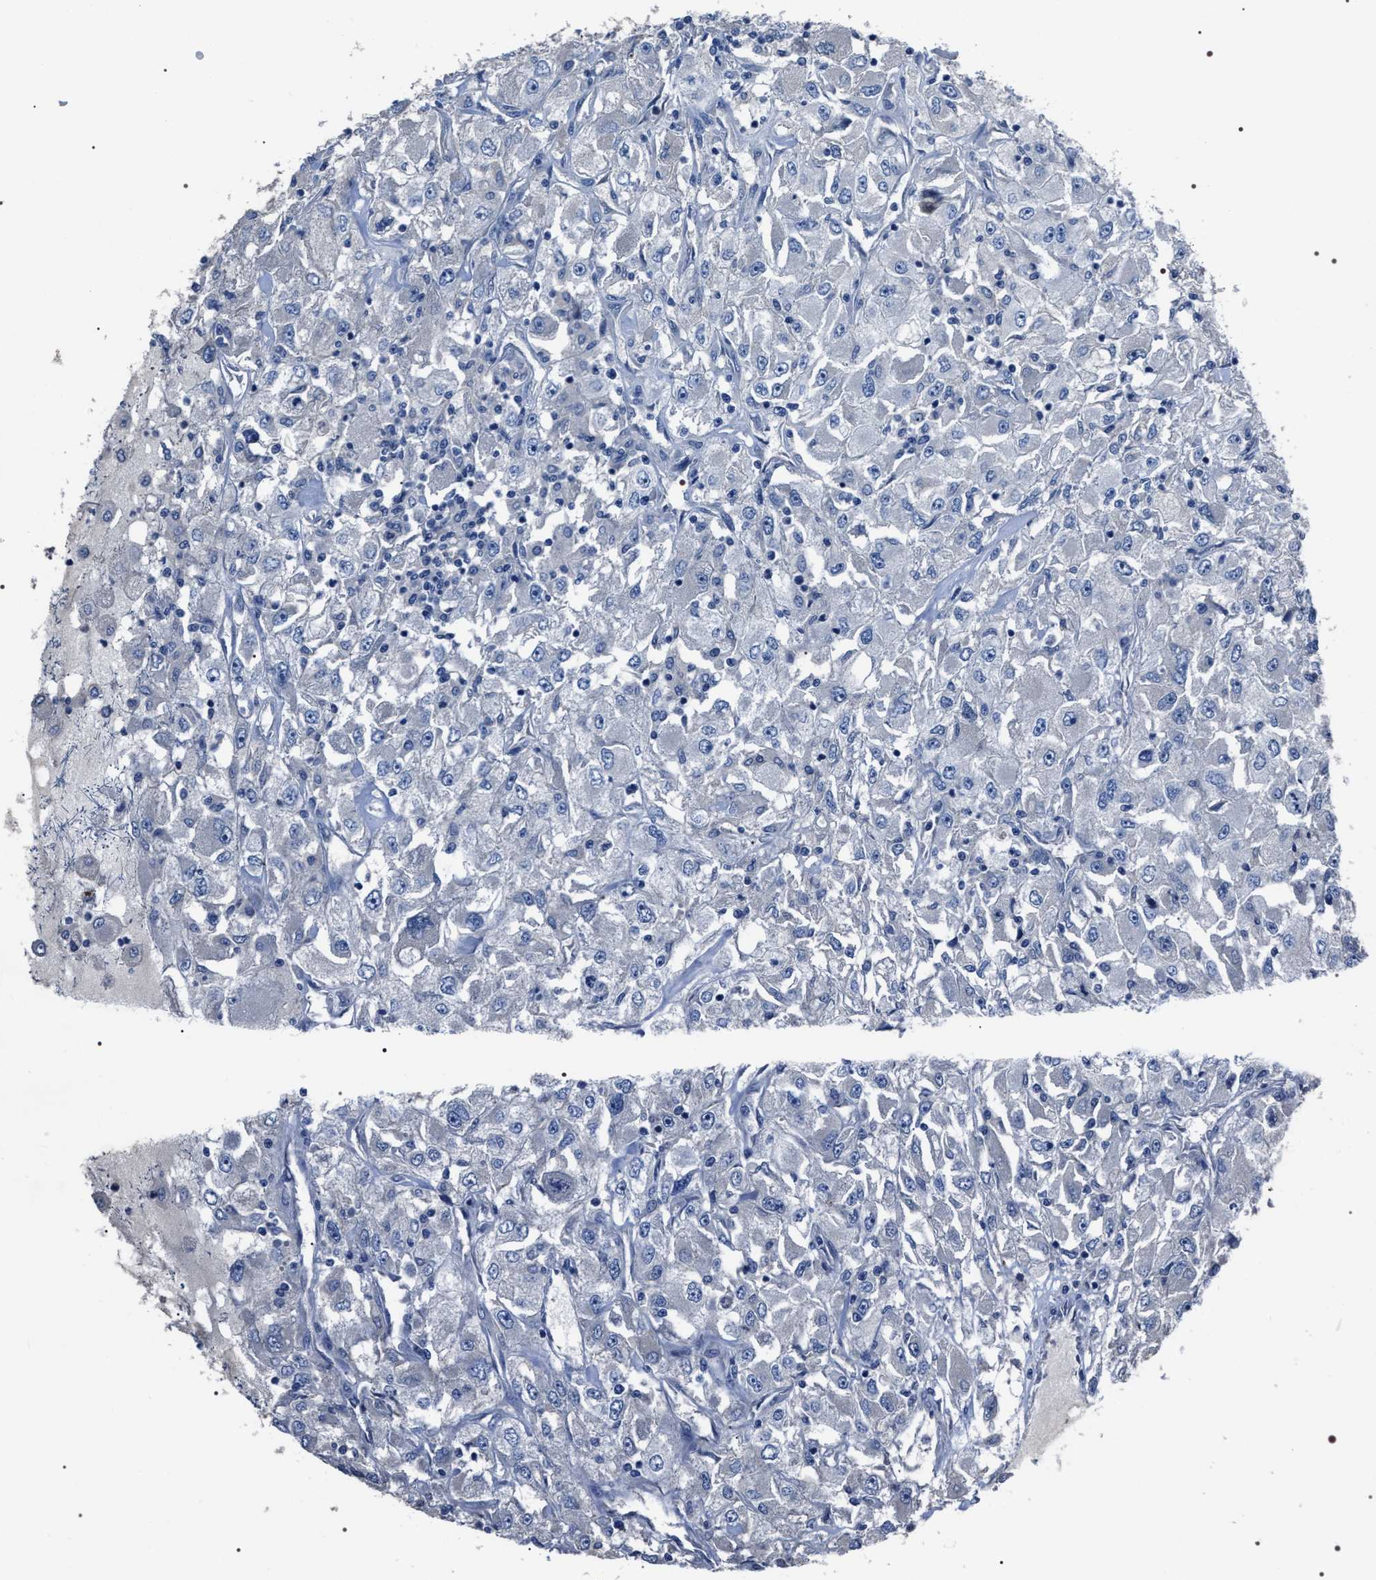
{"staining": {"intensity": "negative", "quantity": "none", "location": "none"}, "tissue": "renal cancer", "cell_type": "Tumor cells", "image_type": "cancer", "snomed": [{"axis": "morphology", "description": "Adenocarcinoma, NOS"}, {"axis": "topography", "description": "Kidney"}], "caption": "Tumor cells show no significant protein staining in renal cancer. (DAB immunohistochemistry with hematoxylin counter stain).", "gene": "TRIM54", "patient": {"sex": "female", "age": 52}}